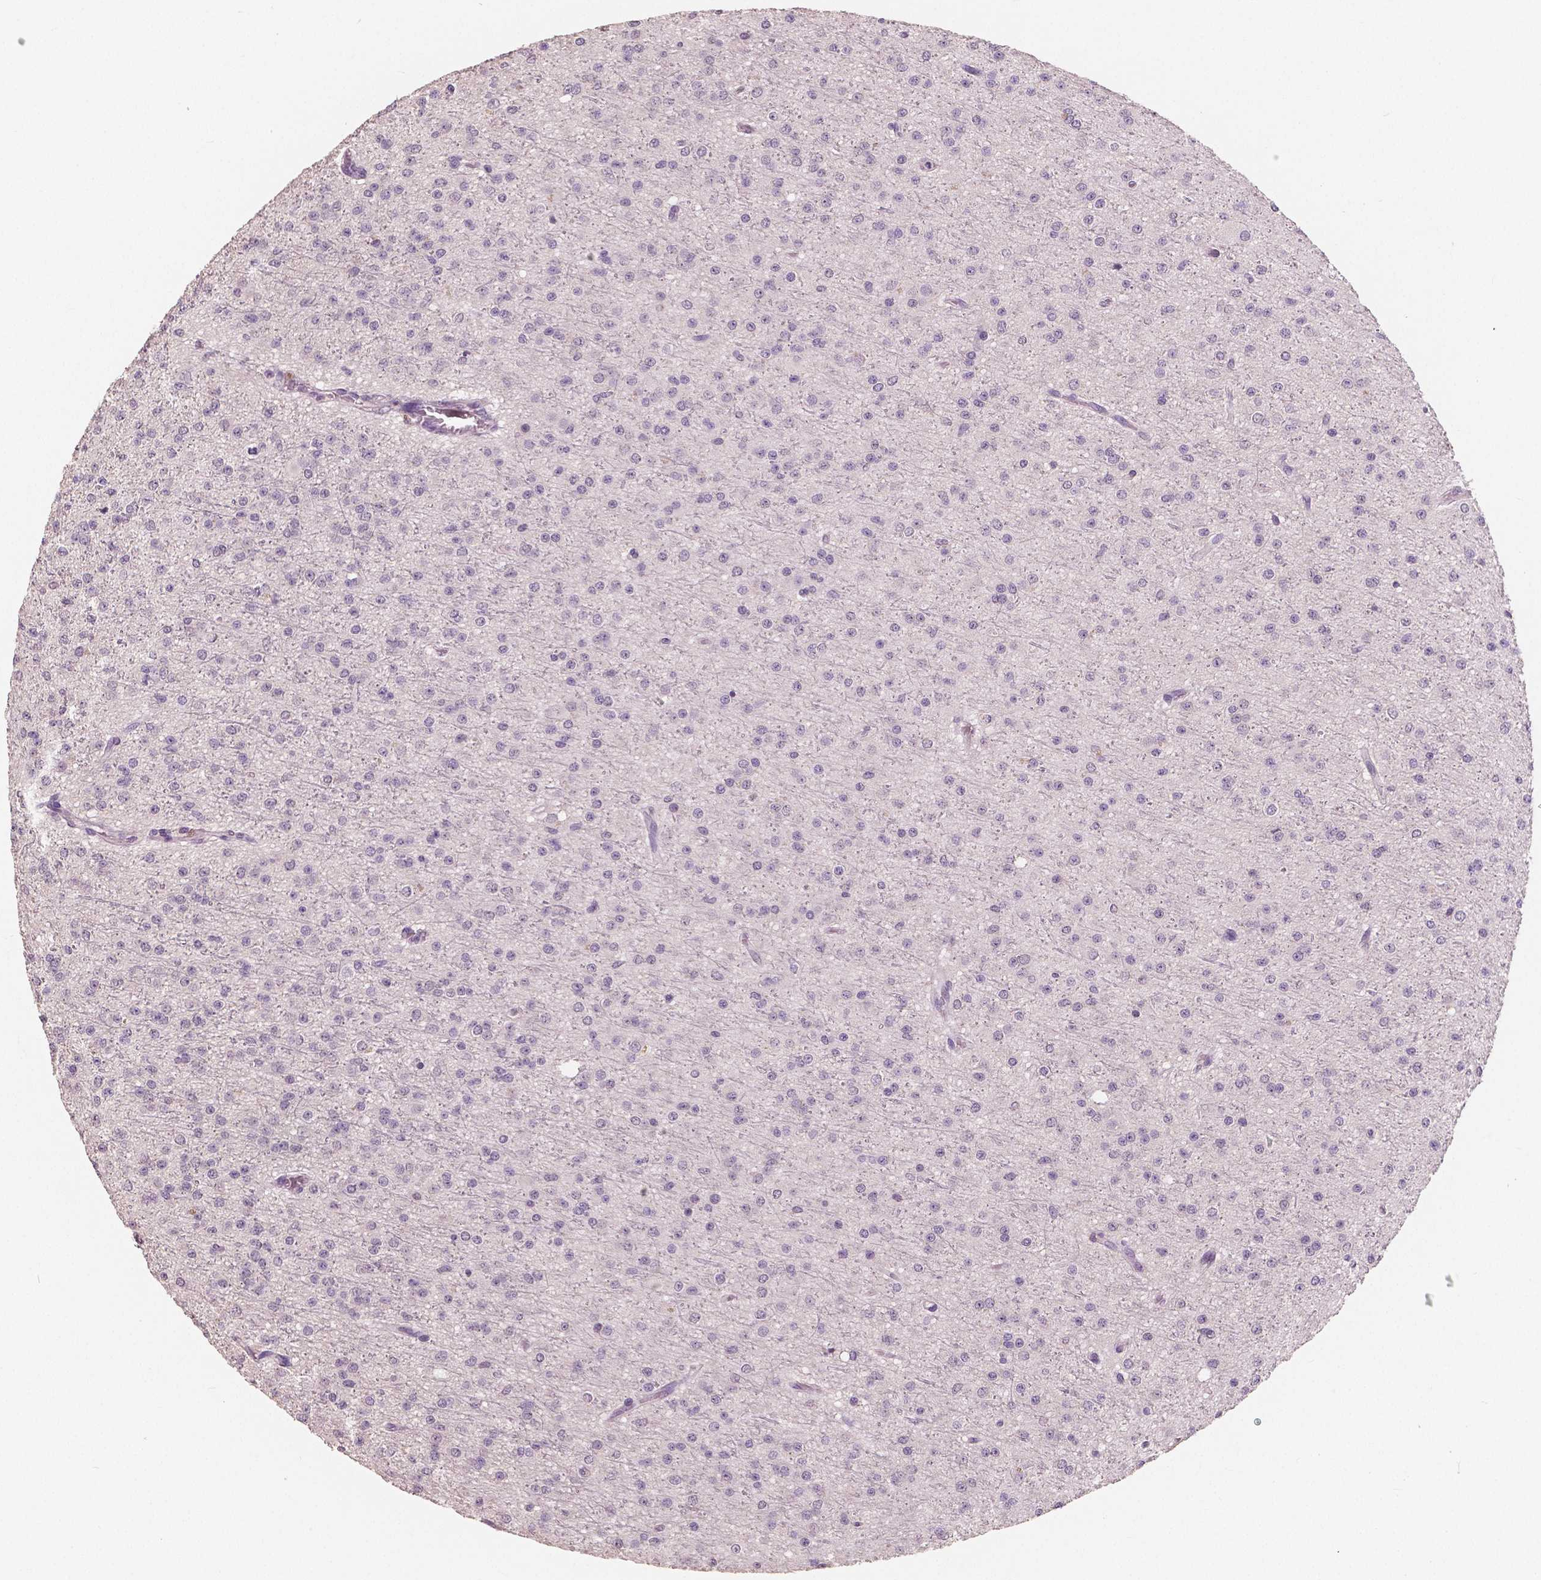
{"staining": {"intensity": "negative", "quantity": "none", "location": "none"}, "tissue": "glioma", "cell_type": "Tumor cells", "image_type": "cancer", "snomed": [{"axis": "morphology", "description": "Glioma, malignant, Low grade"}, {"axis": "topography", "description": "Brain"}], "caption": "Tumor cells are negative for brown protein staining in malignant glioma (low-grade).", "gene": "KIT", "patient": {"sex": "male", "age": 27}}